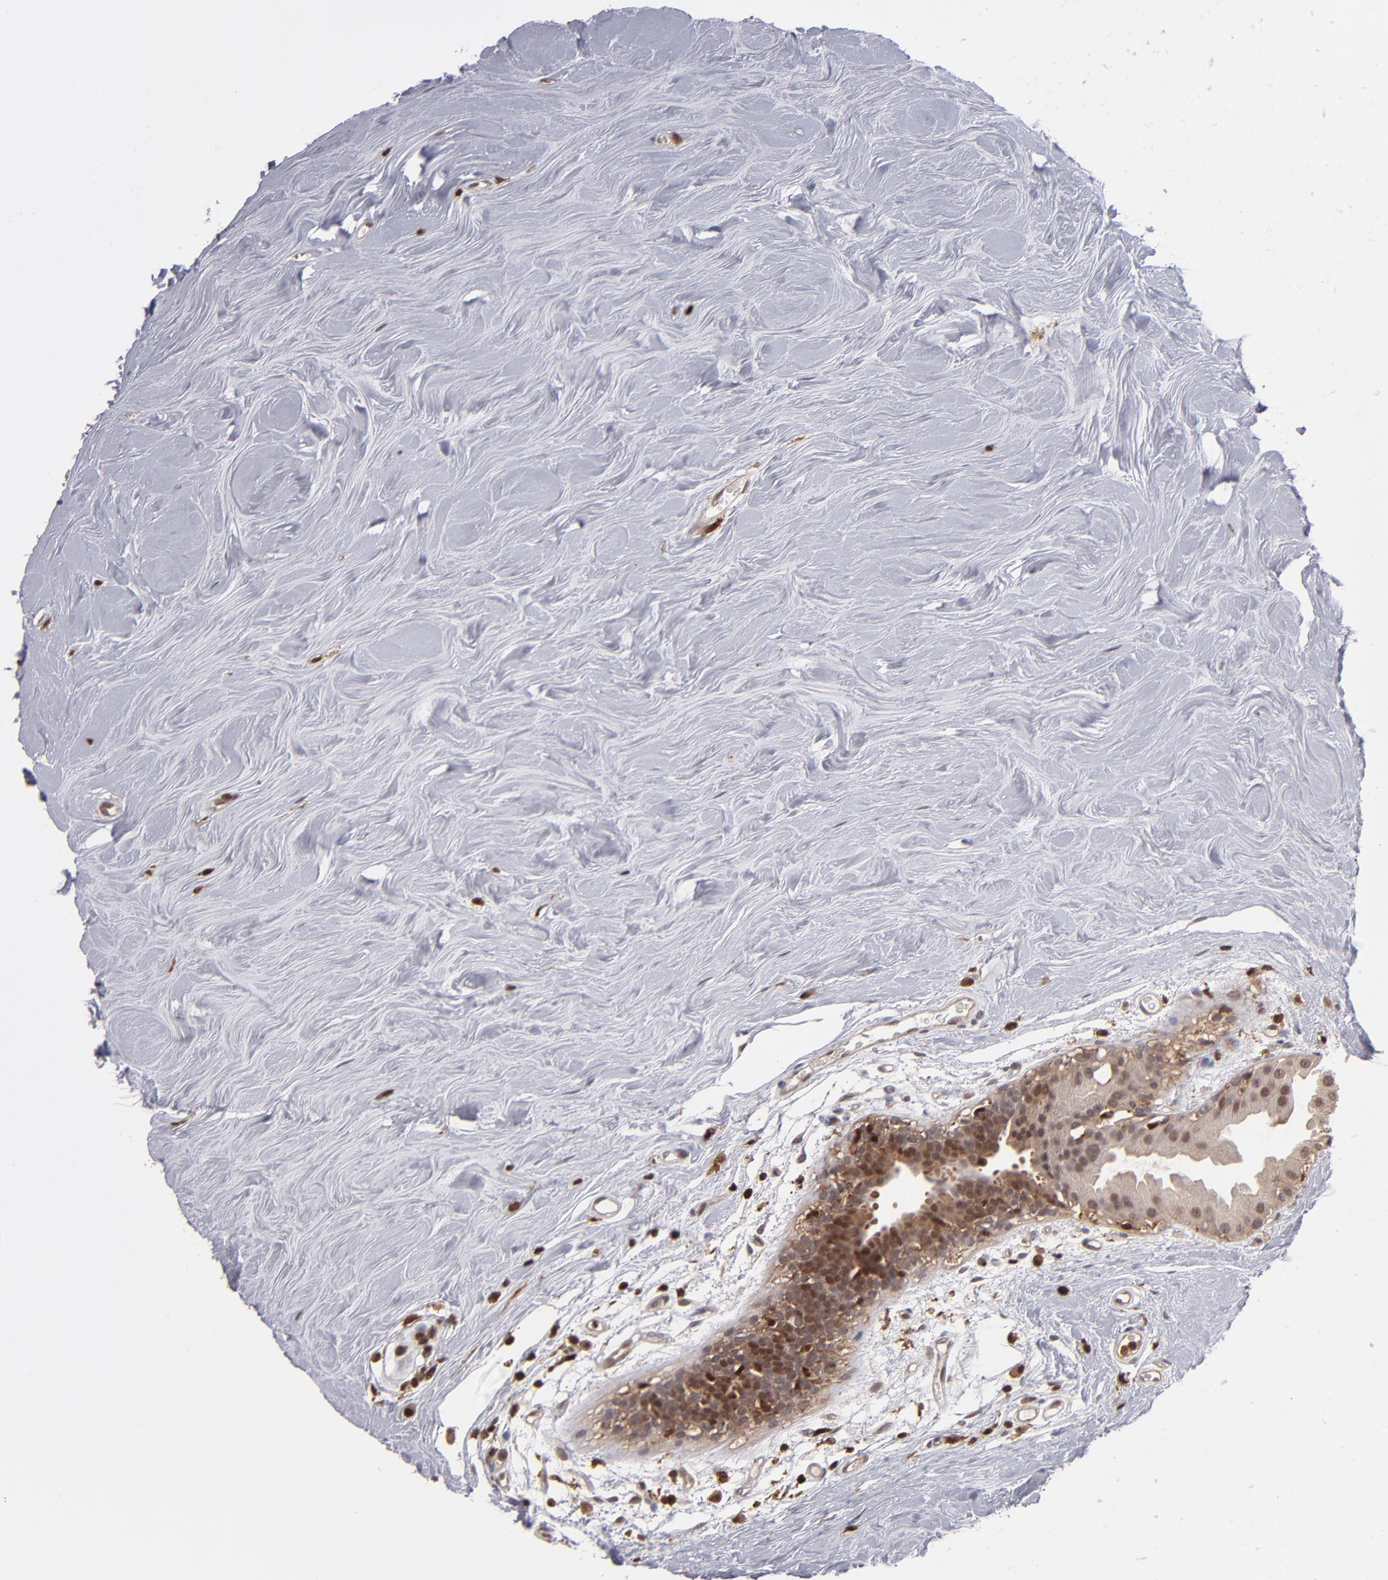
{"staining": {"intensity": "moderate", "quantity": ">75%", "location": "cytoplasmic/membranous,nuclear"}, "tissue": "breast cancer", "cell_type": "Tumor cells", "image_type": "cancer", "snomed": [{"axis": "morphology", "description": "Duct carcinoma"}, {"axis": "topography", "description": "Breast"}], "caption": "Immunohistochemistry micrograph of human breast infiltrating ductal carcinoma stained for a protein (brown), which displays medium levels of moderate cytoplasmic/membranous and nuclear expression in approximately >75% of tumor cells.", "gene": "GRB2", "patient": {"sex": "female", "age": 40}}